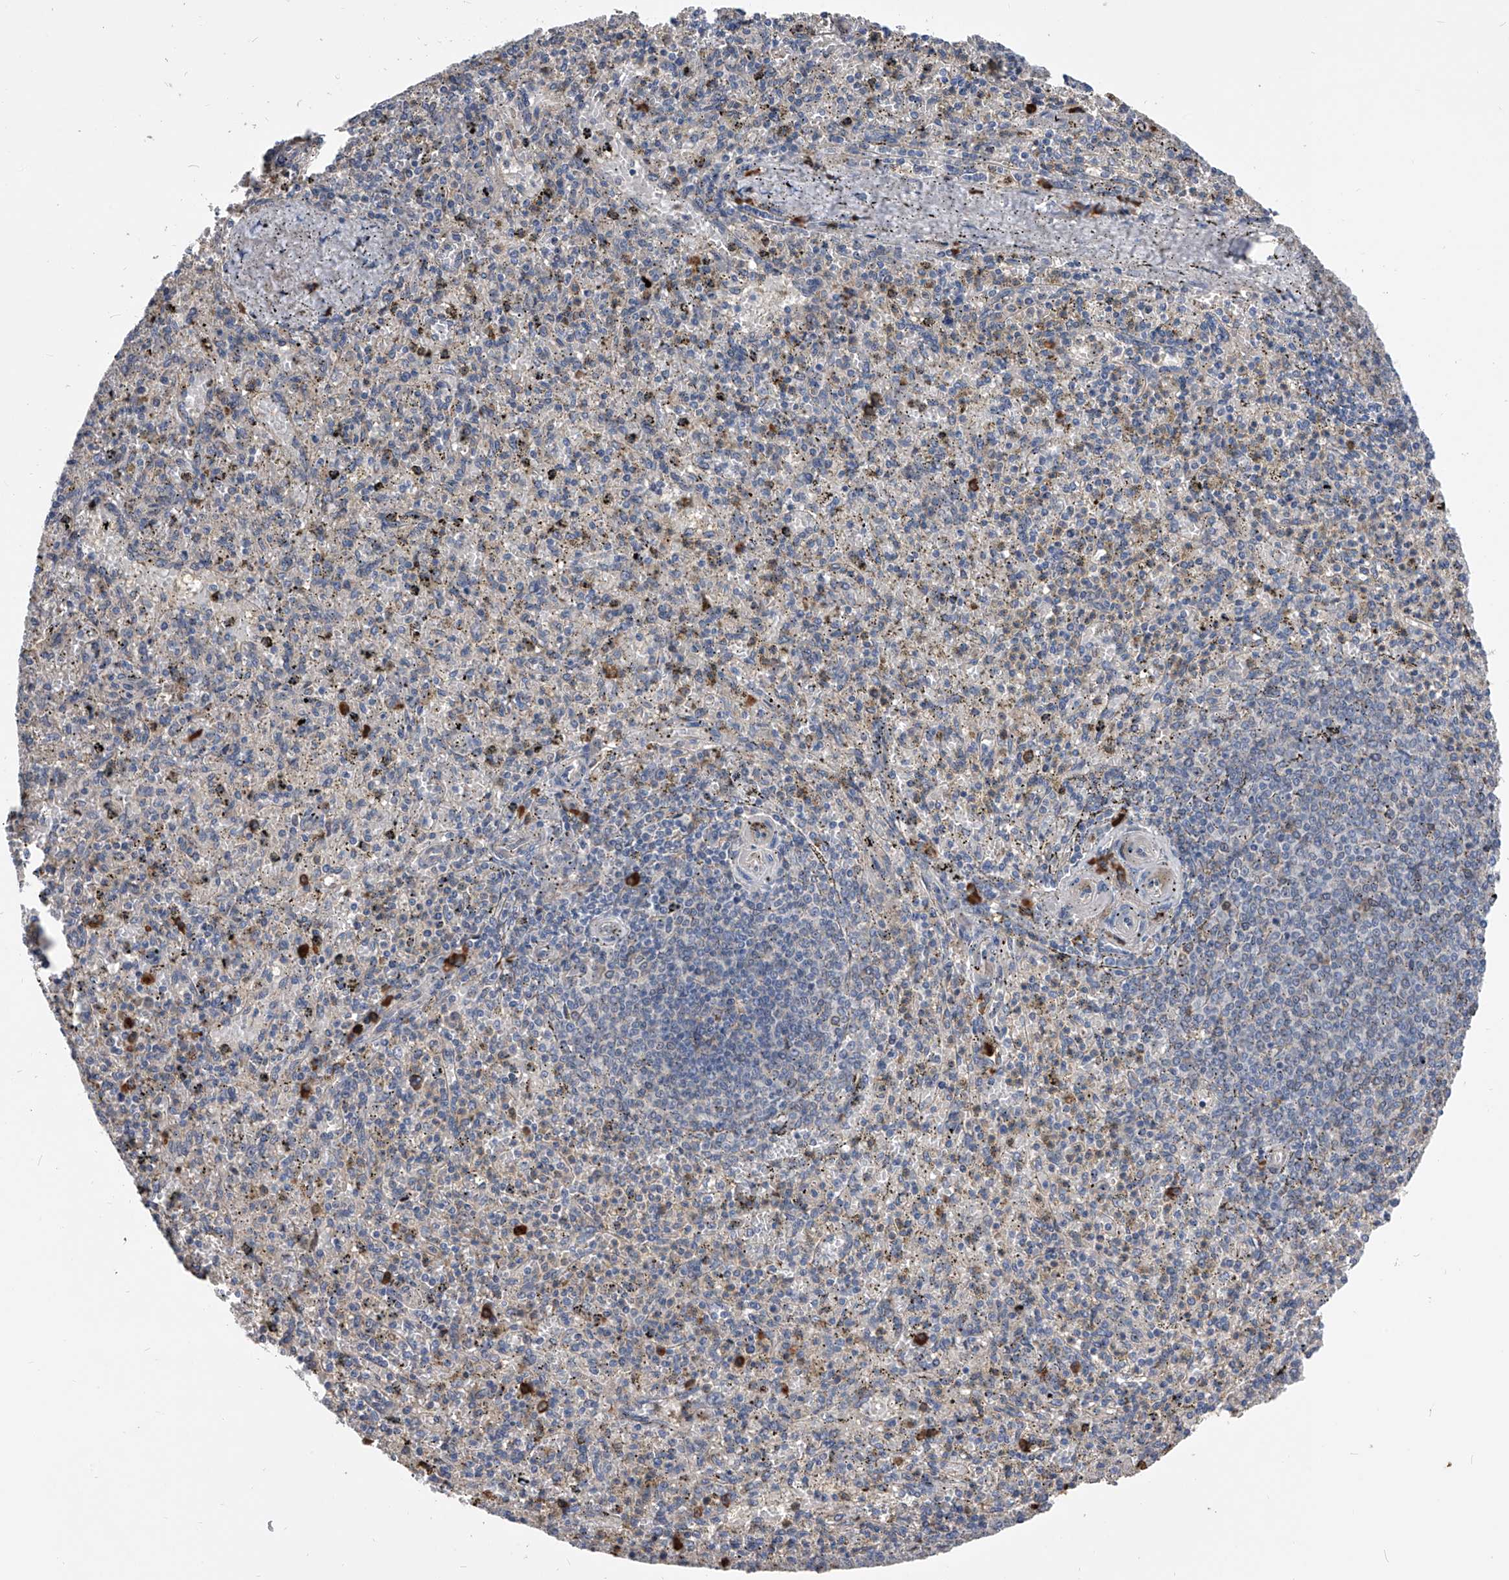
{"staining": {"intensity": "strong", "quantity": "<25%", "location": "cytoplasmic/membranous"}, "tissue": "spleen", "cell_type": "Cells in red pulp", "image_type": "normal", "snomed": [{"axis": "morphology", "description": "Normal tissue, NOS"}, {"axis": "topography", "description": "Spleen"}], "caption": "DAB immunohistochemical staining of unremarkable spleen exhibits strong cytoplasmic/membranous protein staining in approximately <25% of cells in red pulp.", "gene": "ZNF25", "patient": {"sex": "male", "age": 72}}